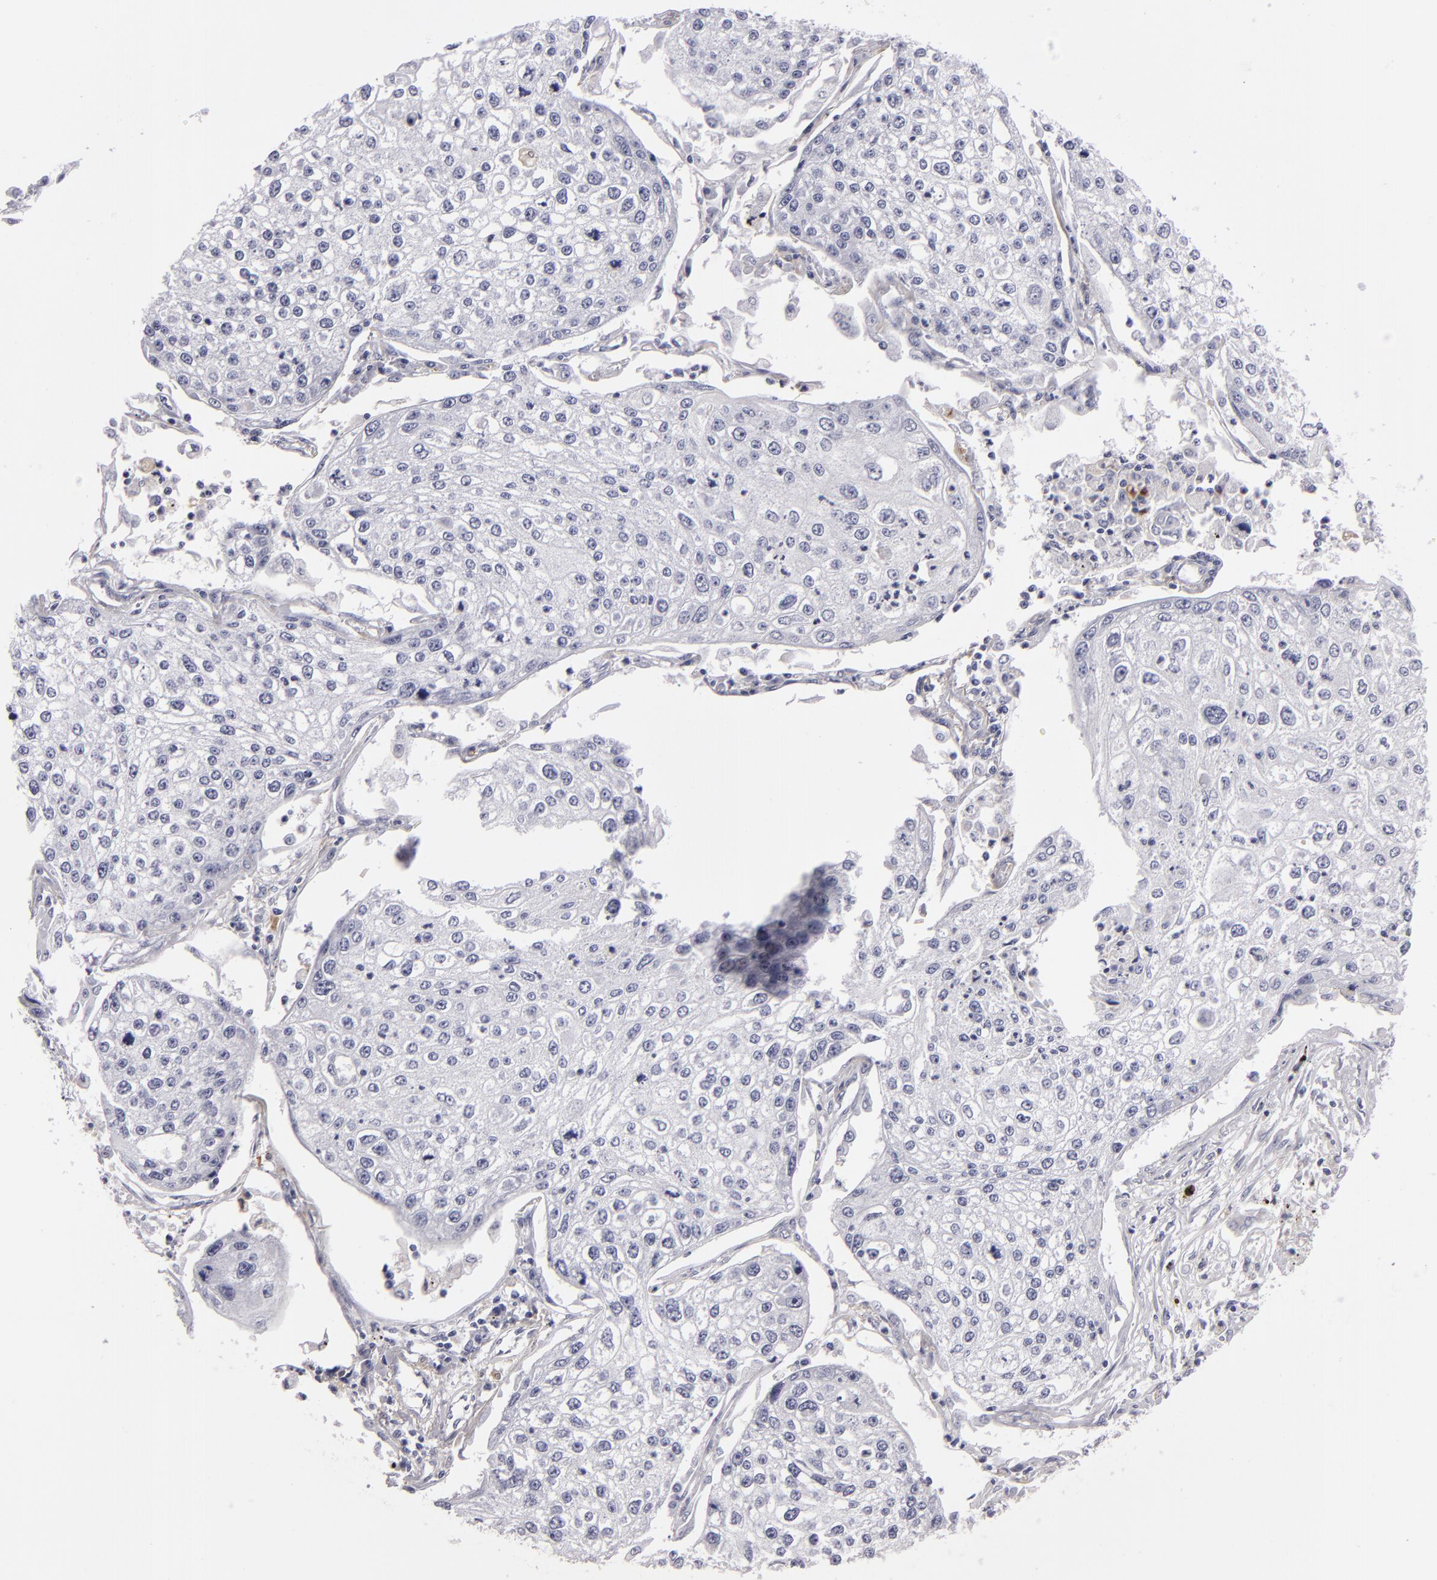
{"staining": {"intensity": "negative", "quantity": "none", "location": "none"}, "tissue": "lung cancer", "cell_type": "Tumor cells", "image_type": "cancer", "snomed": [{"axis": "morphology", "description": "Squamous cell carcinoma, NOS"}, {"axis": "topography", "description": "Lung"}], "caption": "A high-resolution photomicrograph shows immunohistochemistry (IHC) staining of squamous cell carcinoma (lung), which exhibits no significant expression in tumor cells.", "gene": "F13A1", "patient": {"sex": "male", "age": 75}}